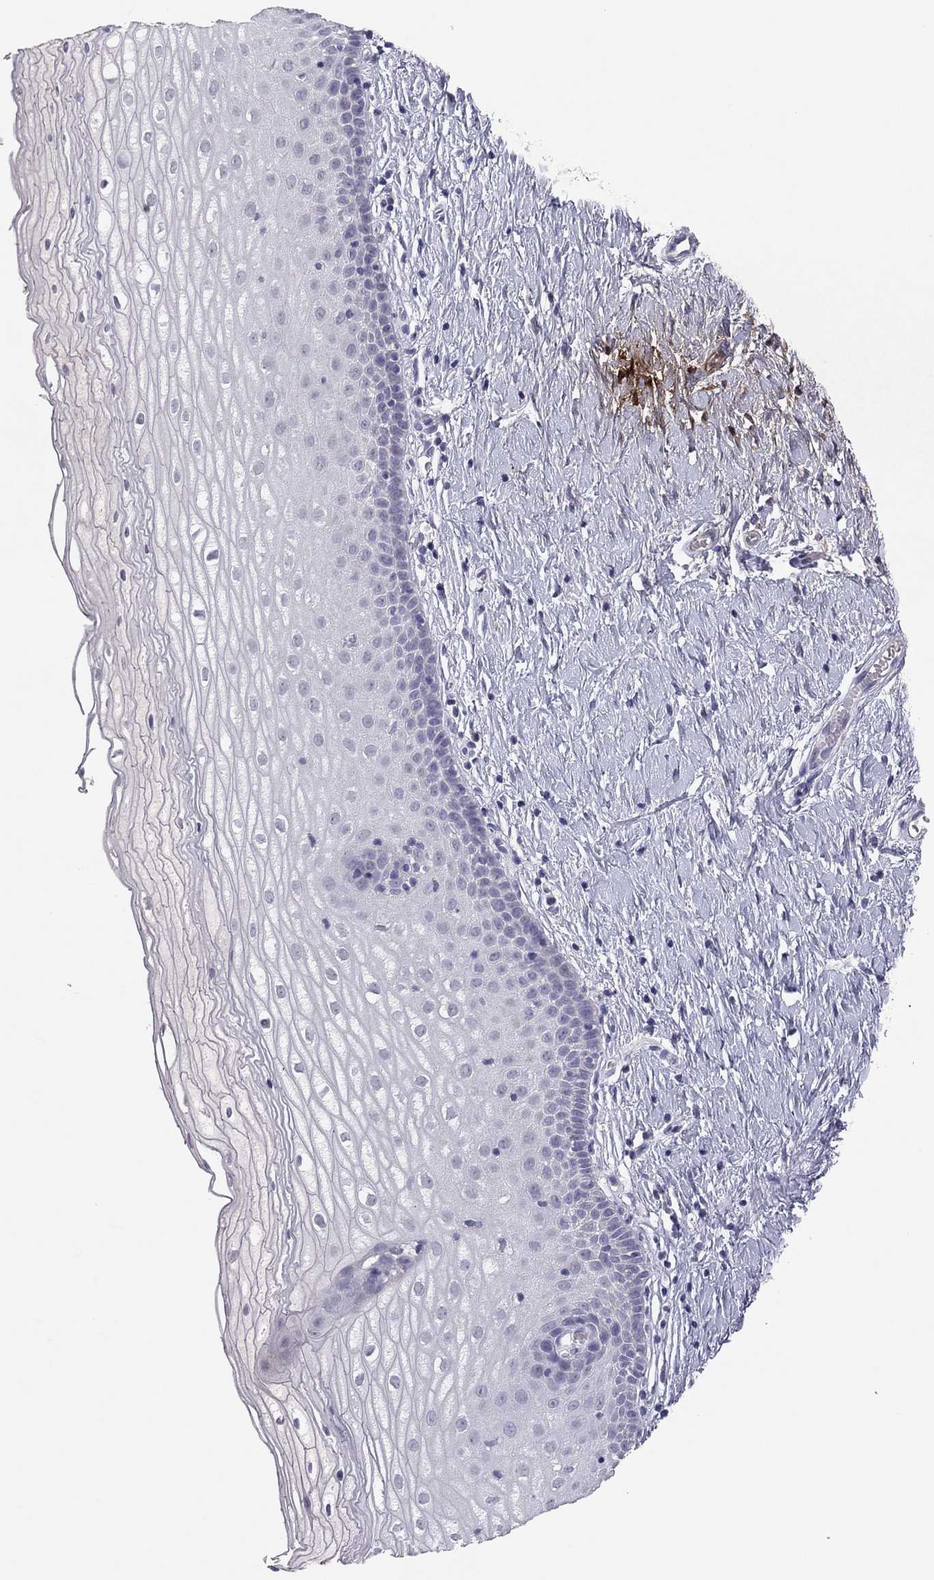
{"staining": {"intensity": "negative", "quantity": "none", "location": "none"}, "tissue": "cervix", "cell_type": "Glandular cells", "image_type": "normal", "snomed": [{"axis": "morphology", "description": "Normal tissue, NOS"}, {"axis": "topography", "description": "Cervix"}], "caption": "The immunohistochemistry (IHC) micrograph has no significant expression in glandular cells of cervix.", "gene": "ADORA2A", "patient": {"sex": "female", "age": 37}}